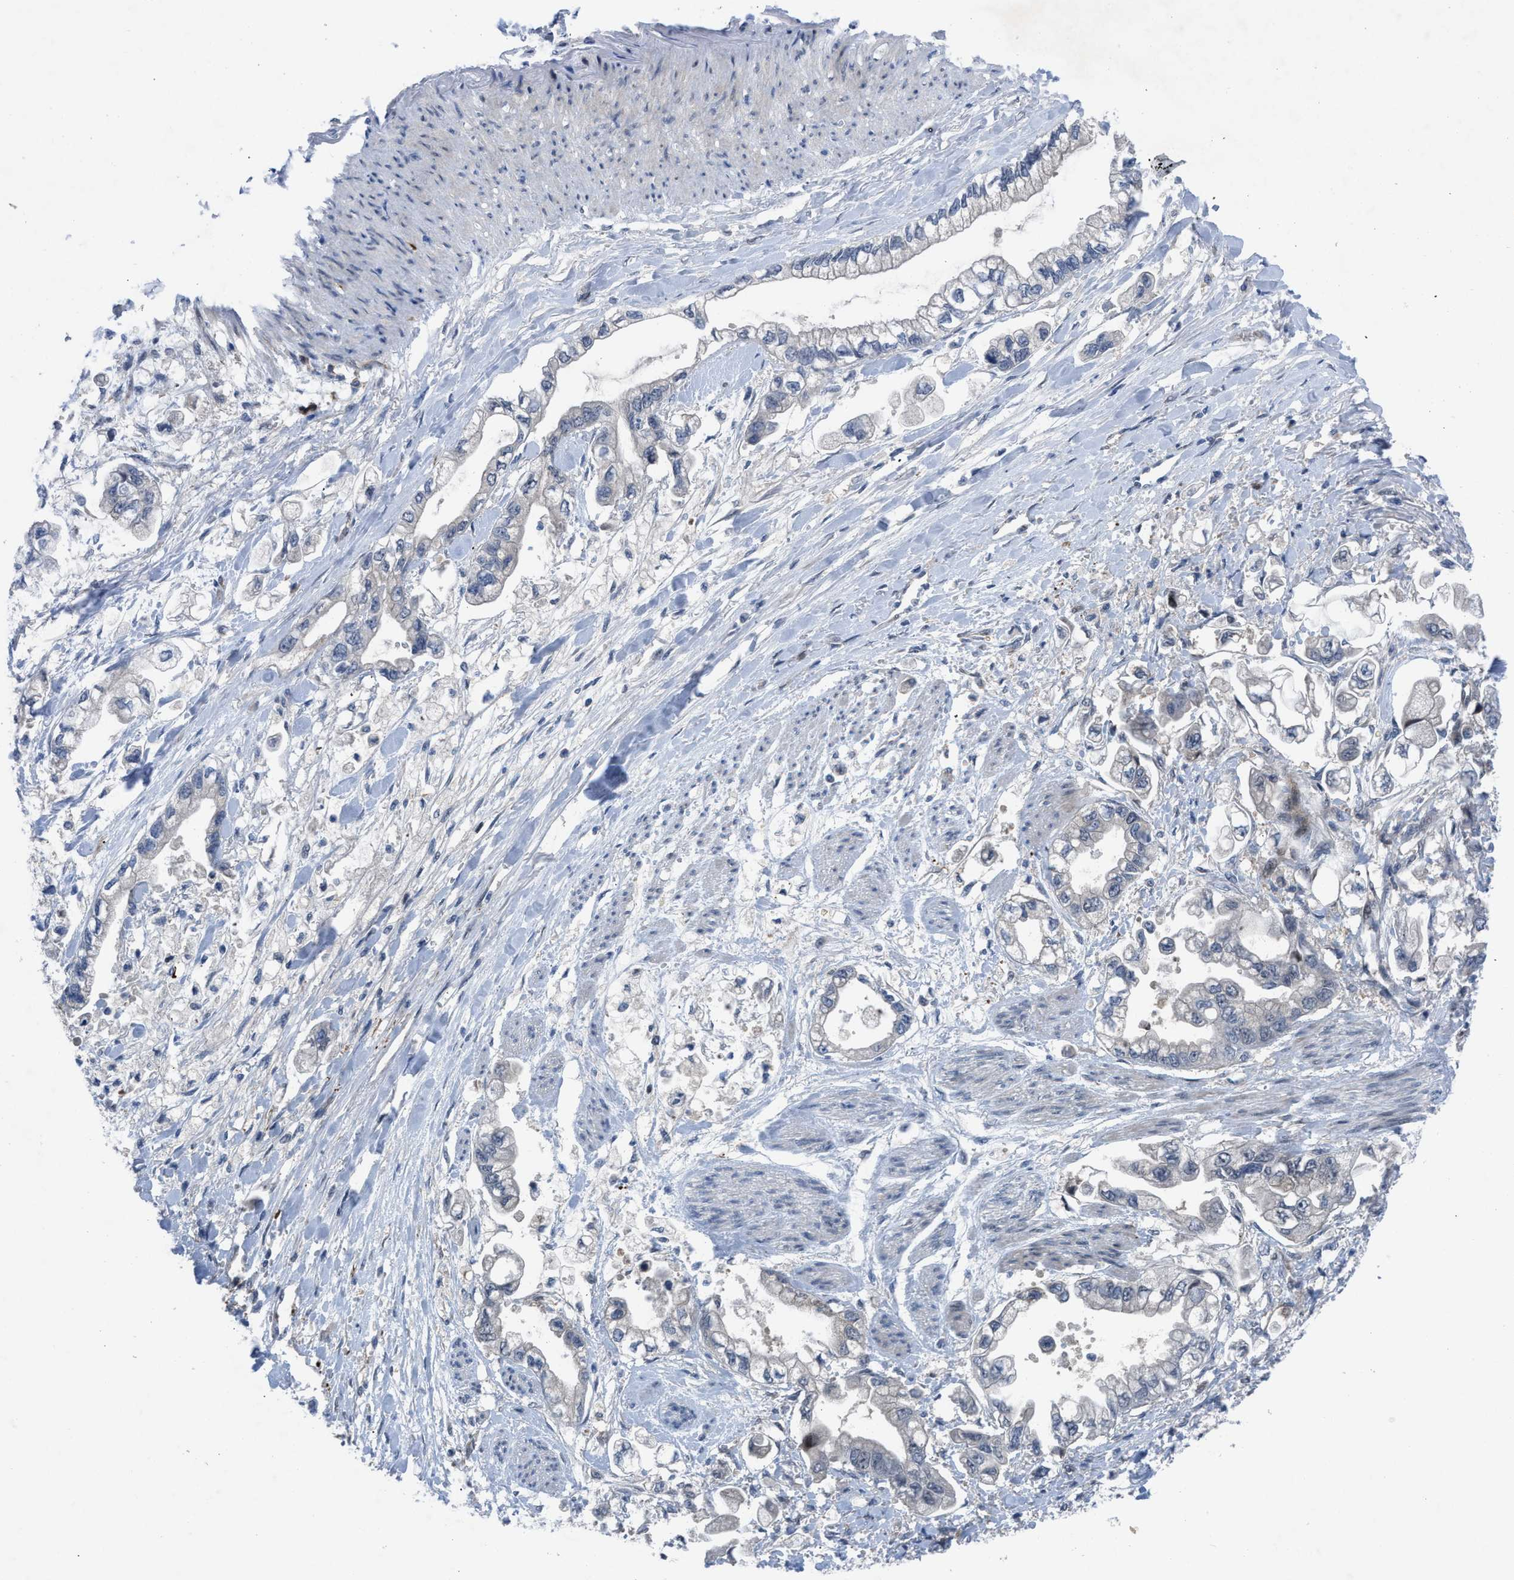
{"staining": {"intensity": "negative", "quantity": "none", "location": "none"}, "tissue": "stomach cancer", "cell_type": "Tumor cells", "image_type": "cancer", "snomed": [{"axis": "morphology", "description": "Normal tissue, NOS"}, {"axis": "morphology", "description": "Adenocarcinoma, NOS"}, {"axis": "topography", "description": "Stomach"}], "caption": "Adenocarcinoma (stomach) was stained to show a protein in brown. There is no significant expression in tumor cells.", "gene": "IL17RE", "patient": {"sex": "male", "age": 62}}